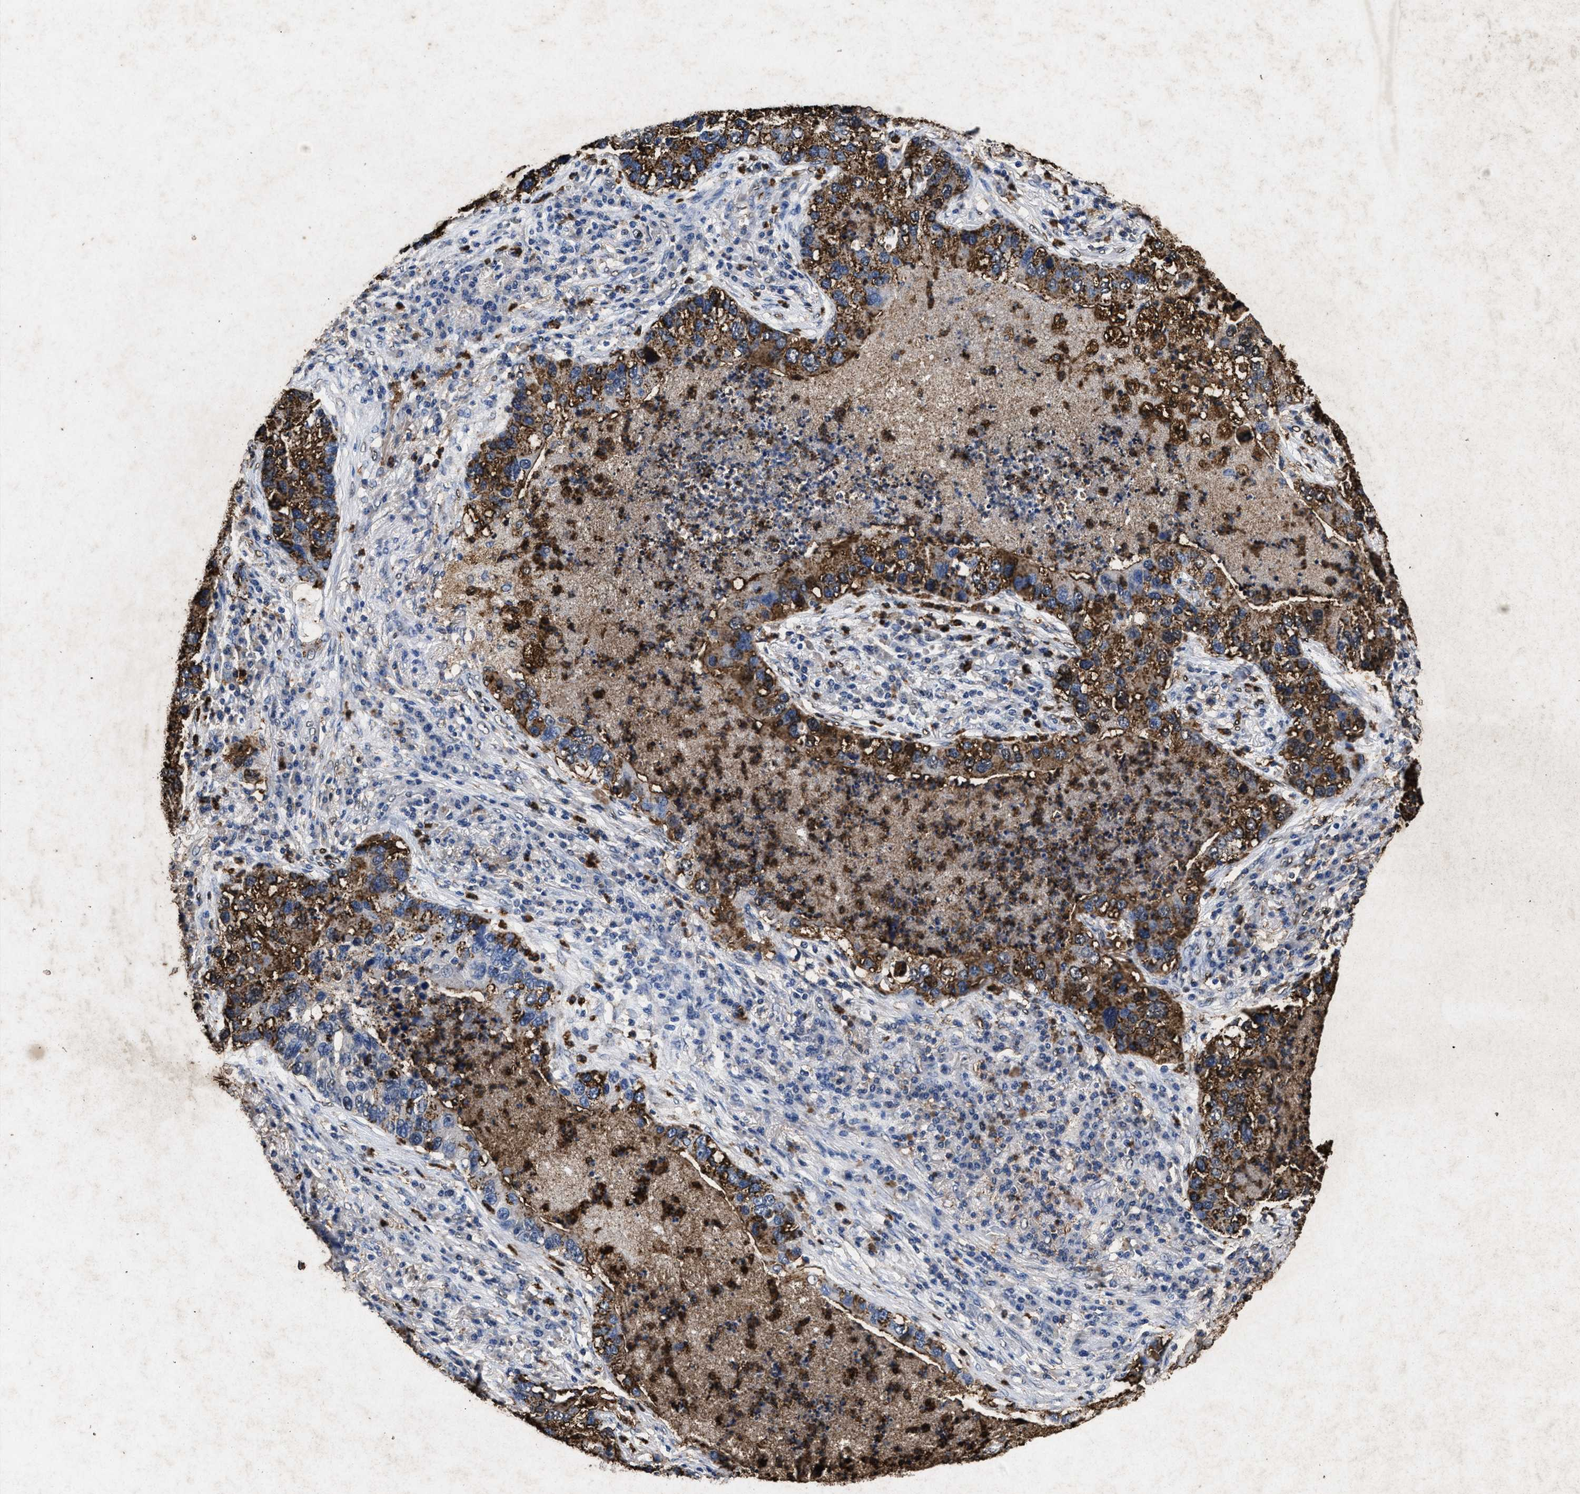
{"staining": {"intensity": "strong", "quantity": ">75%", "location": "cytoplasmic/membranous"}, "tissue": "lung cancer", "cell_type": "Tumor cells", "image_type": "cancer", "snomed": [{"axis": "morphology", "description": "Normal tissue, NOS"}, {"axis": "morphology", "description": "Adenocarcinoma, NOS"}, {"axis": "topography", "description": "Bronchus"}, {"axis": "topography", "description": "Lung"}], "caption": "Immunohistochemistry of human lung cancer reveals high levels of strong cytoplasmic/membranous staining in approximately >75% of tumor cells.", "gene": "LTB4R2", "patient": {"sex": "male", "age": 54}}